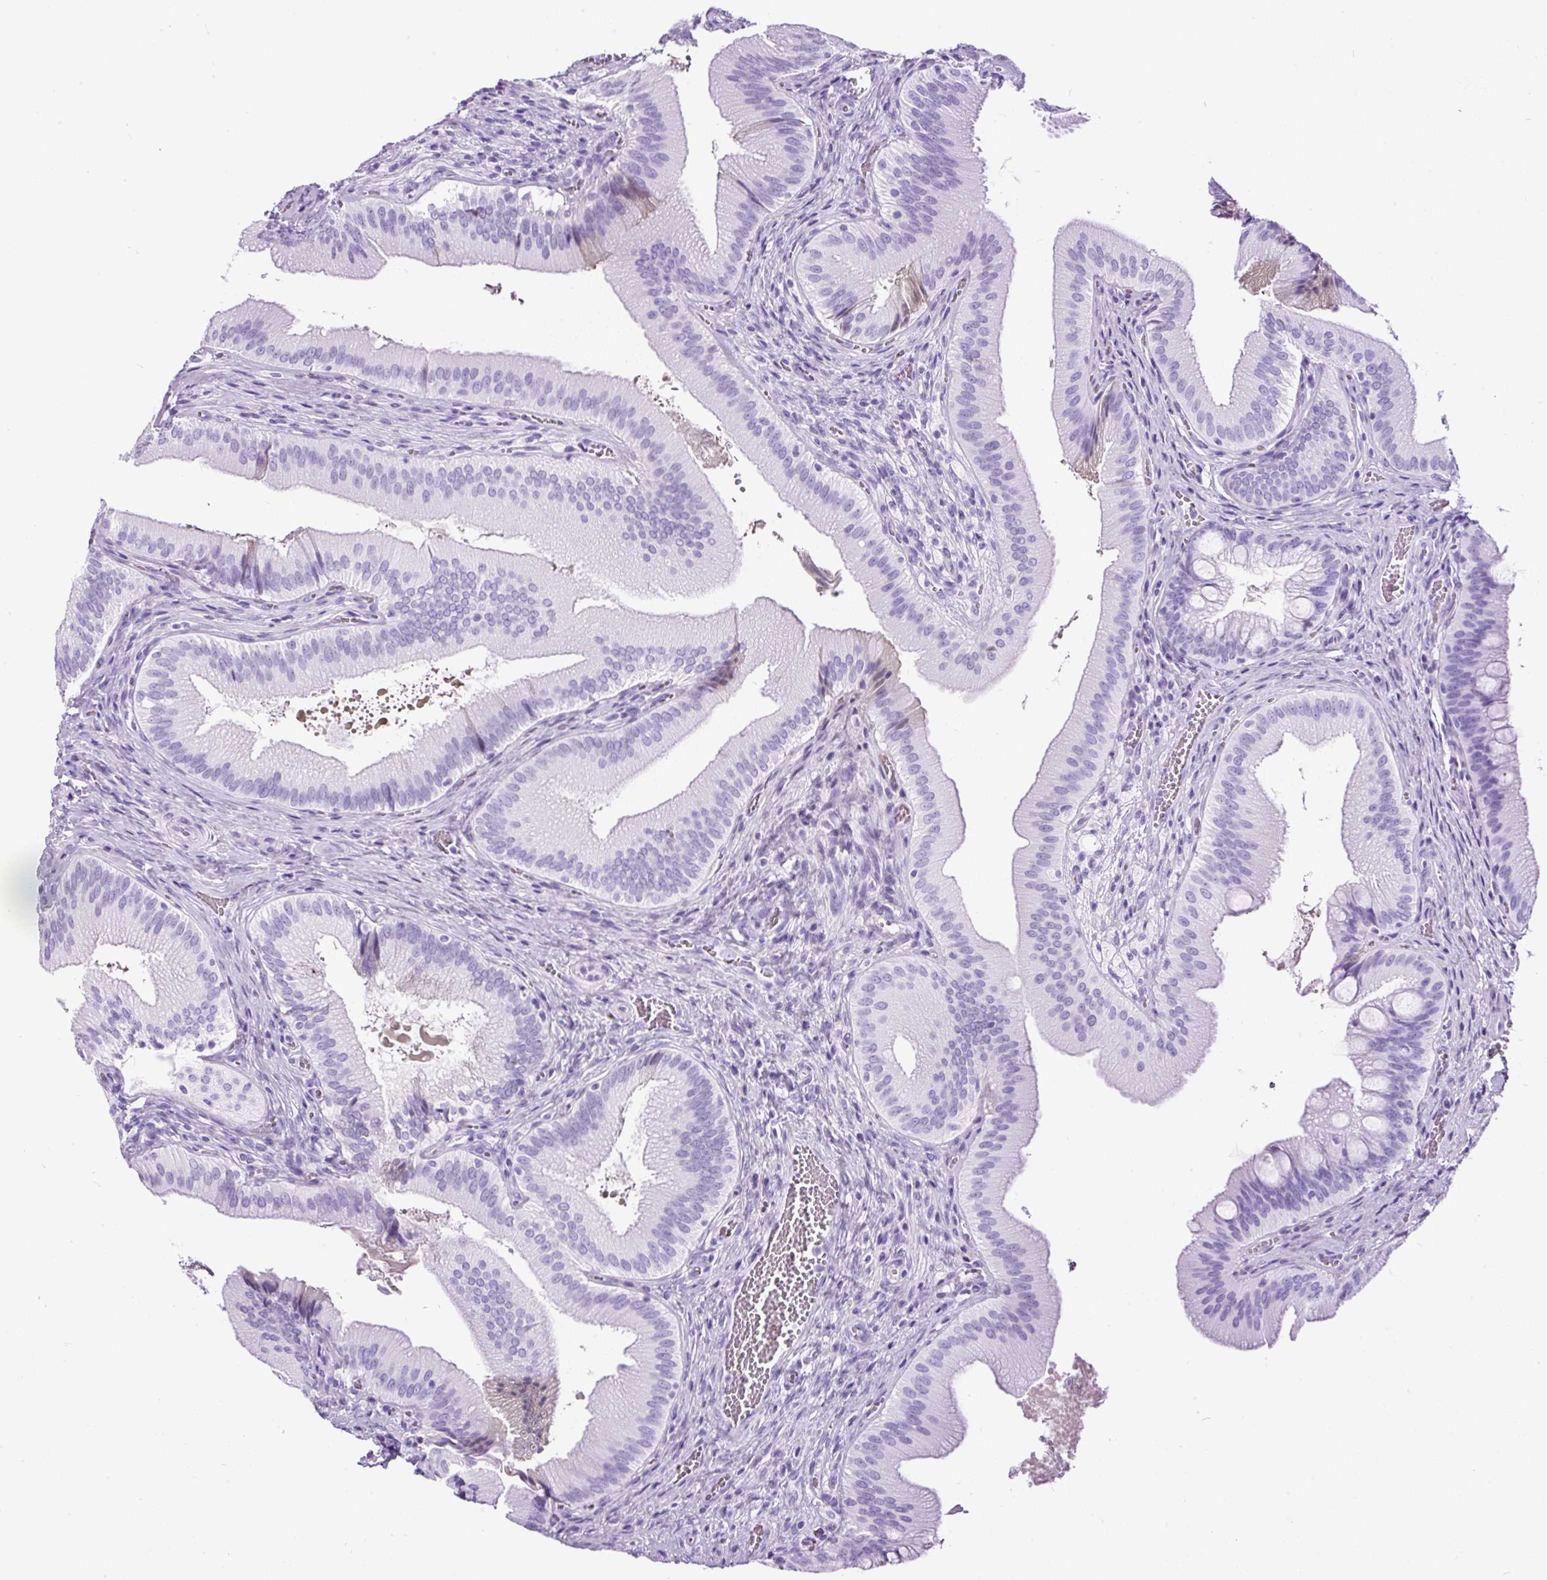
{"staining": {"intensity": "negative", "quantity": "none", "location": "none"}, "tissue": "gallbladder", "cell_type": "Glandular cells", "image_type": "normal", "snomed": [{"axis": "morphology", "description": "Normal tissue, NOS"}, {"axis": "topography", "description": "Gallbladder"}], "caption": "Protein analysis of benign gallbladder demonstrates no significant staining in glandular cells.", "gene": "CEL", "patient": {"sex": "male", "age": 17}}